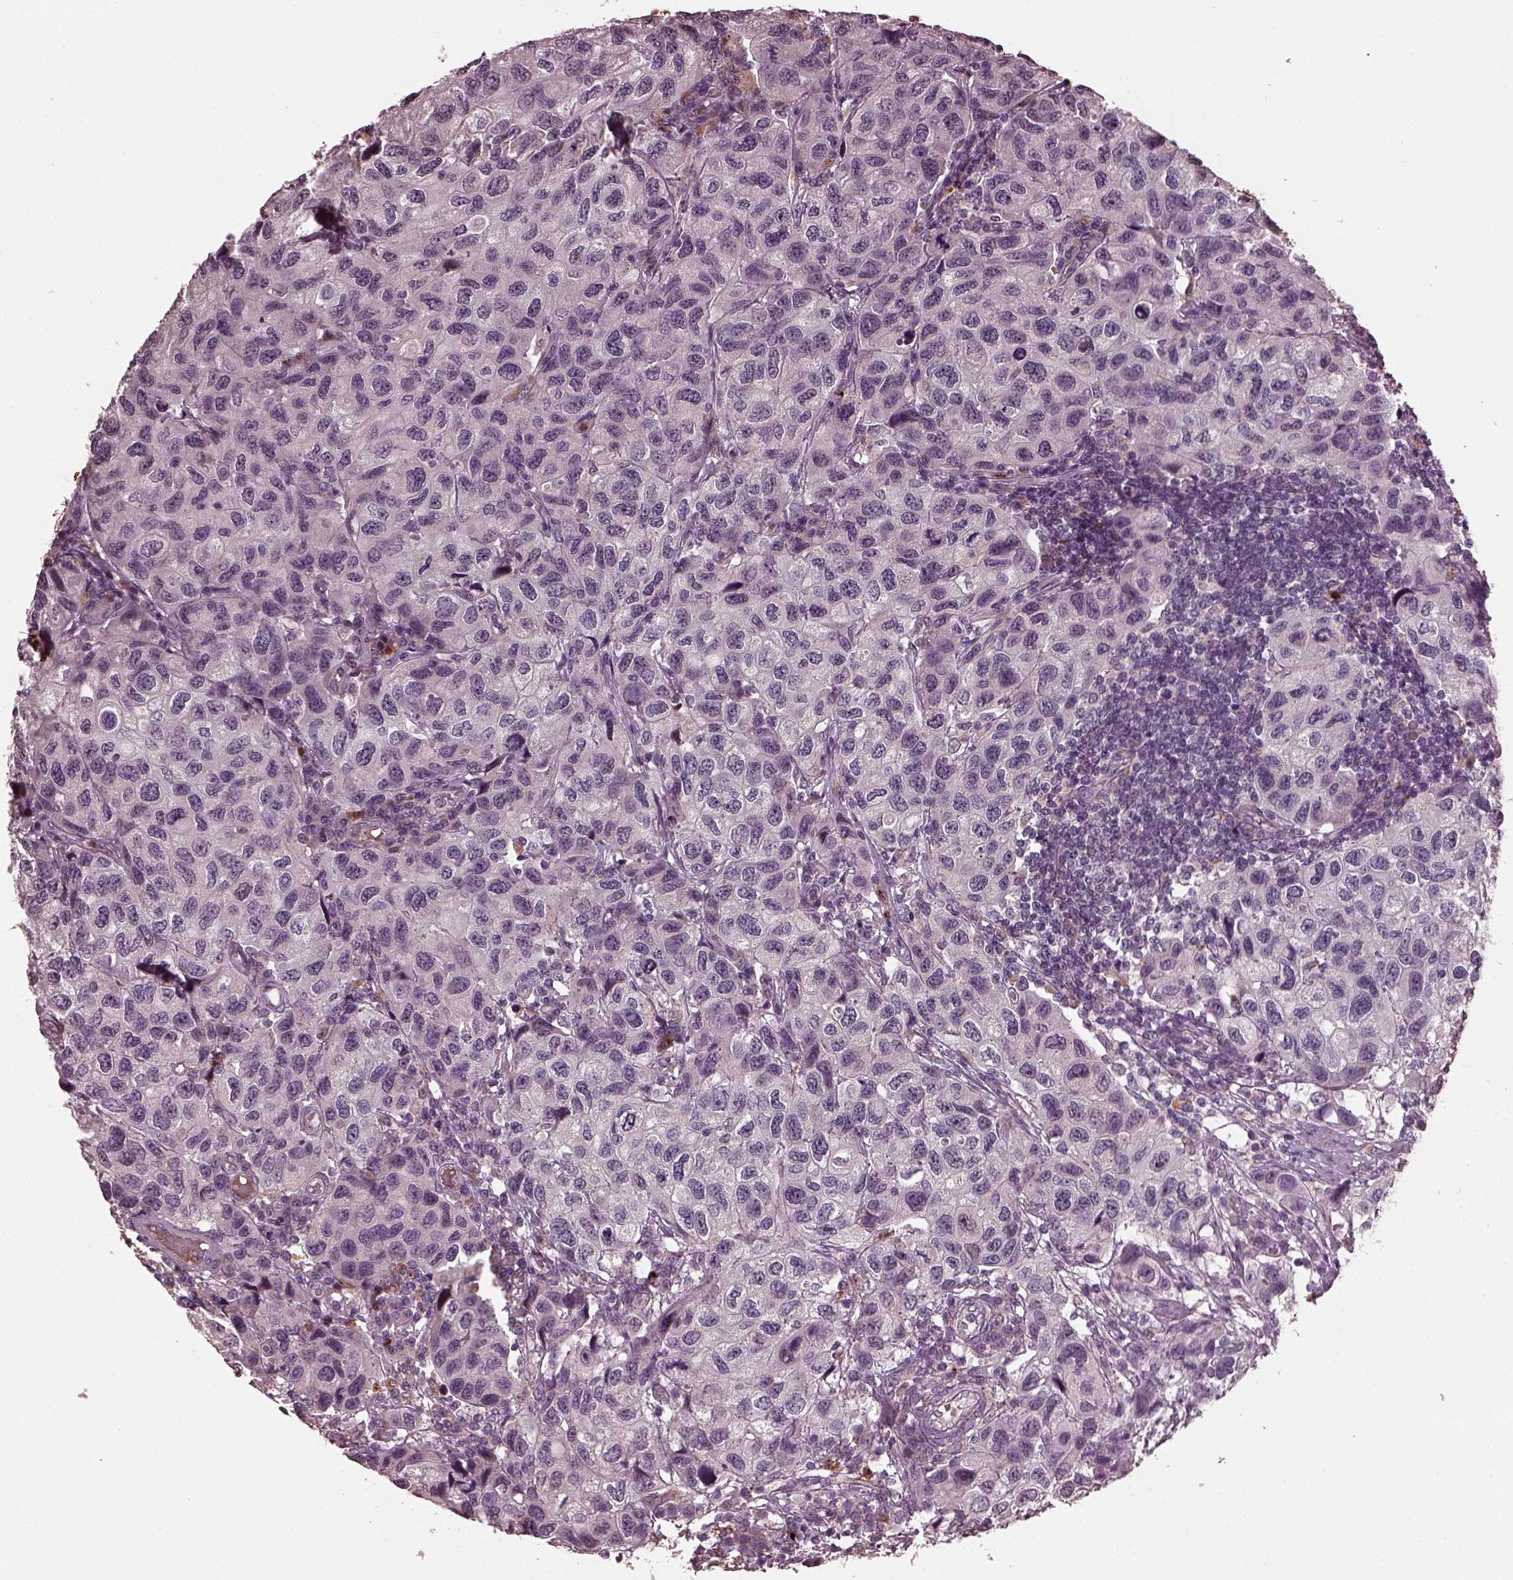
{"staining": {"intensity": "negative", "quantity": "none", "location": "none"}, "tissue": "urothelial cancer", "cell_type": "Tumor cells", "image_type": "cancer", "snomed": [{"axis": "morphology", "description": "Urothelial carcinoma, High grade"}, {"axis": "topography", "description": "Urinary bladder"}], "caption": "High-grade urothelial carcinoma was stained to show a protein in brown. There is no significant positivity in tumor cells.", "gene": "RUFY3", "patient": {"sex": "male", "age": 79}}